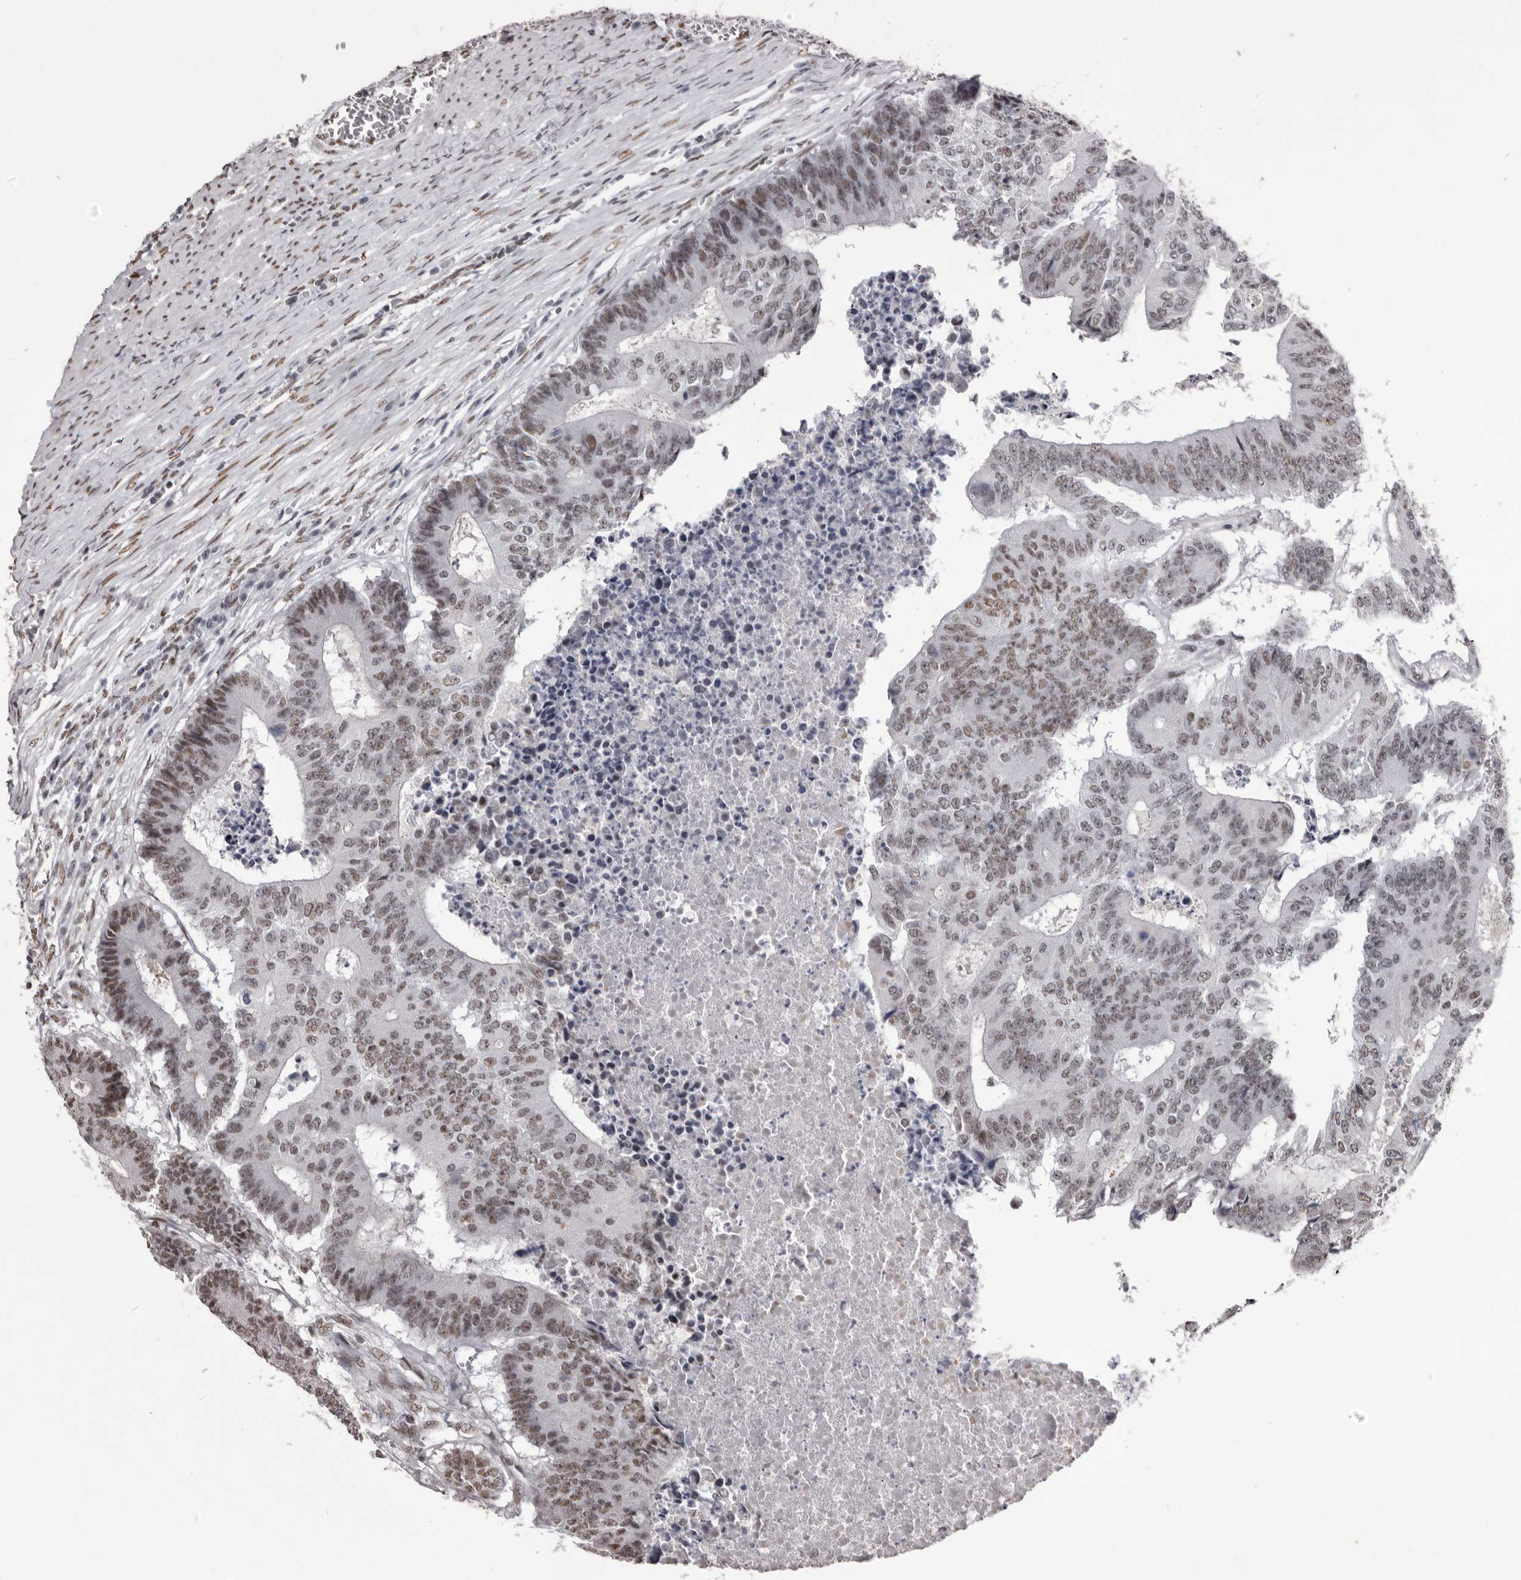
{"staining": {"intensity": "strong", "quantity": "25%-75%", "location": "nuclear"}, "tissue": "colorectal cancer", "cell_type": "Tumor cells", "image_type": "cancer", "snomed": [{"axis": "morphology", "description": "Adenocarcinoma, NOS"}, {"axis": "topography", "description": "Colon"}], "caption": "Tumor cells reveal strong nuclear positivity in about 25%-75% of cells in colorectal cancer (adenocarcinoma).", "gene": "NUMA1", "patient": {"sex": "male", "age": 87}}